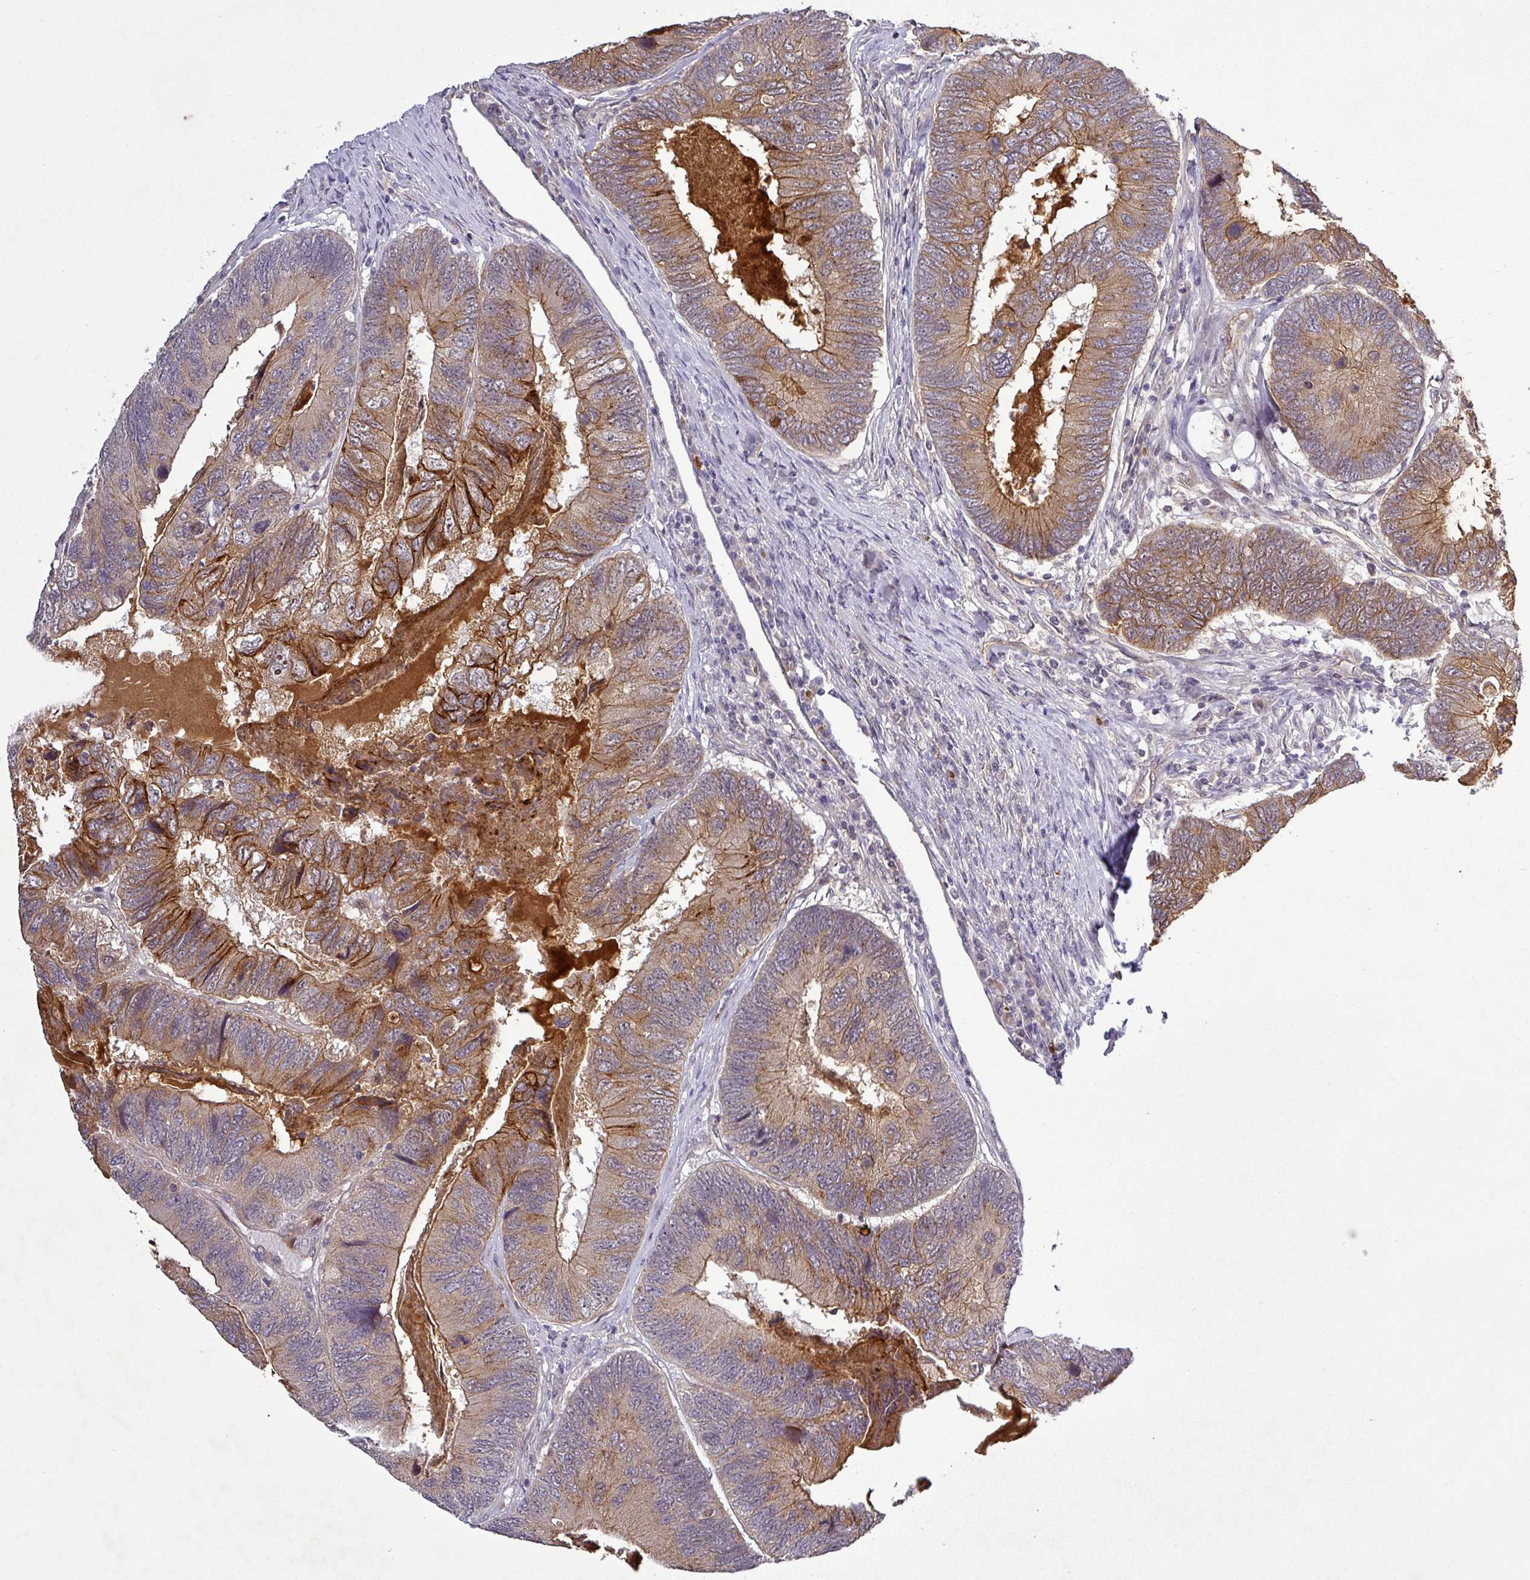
{"staining": {"intensity": "moderate", "quantity": ">75%", "location": "cytoplasmic/membranous"}, "tissue": "colorectal cancer", "cell_type": "Tumor cells", "image_type": "cancer", "snomed": [{"axis": "morphology", "description": "Adenocarcinoma, NOS"}, {"axis": "topography", "description": "Colon"}], "caption": "Immunohistochemistry (IHC) image of human adenocarcinoma (colorectal) stained for a protein (brown), which displays medium levels of moderate cytoplasmic/membranous expression in about >75% of tumor cells.", "gene": "PCDH1", "patient": {"sex": "female", "age": 67}}